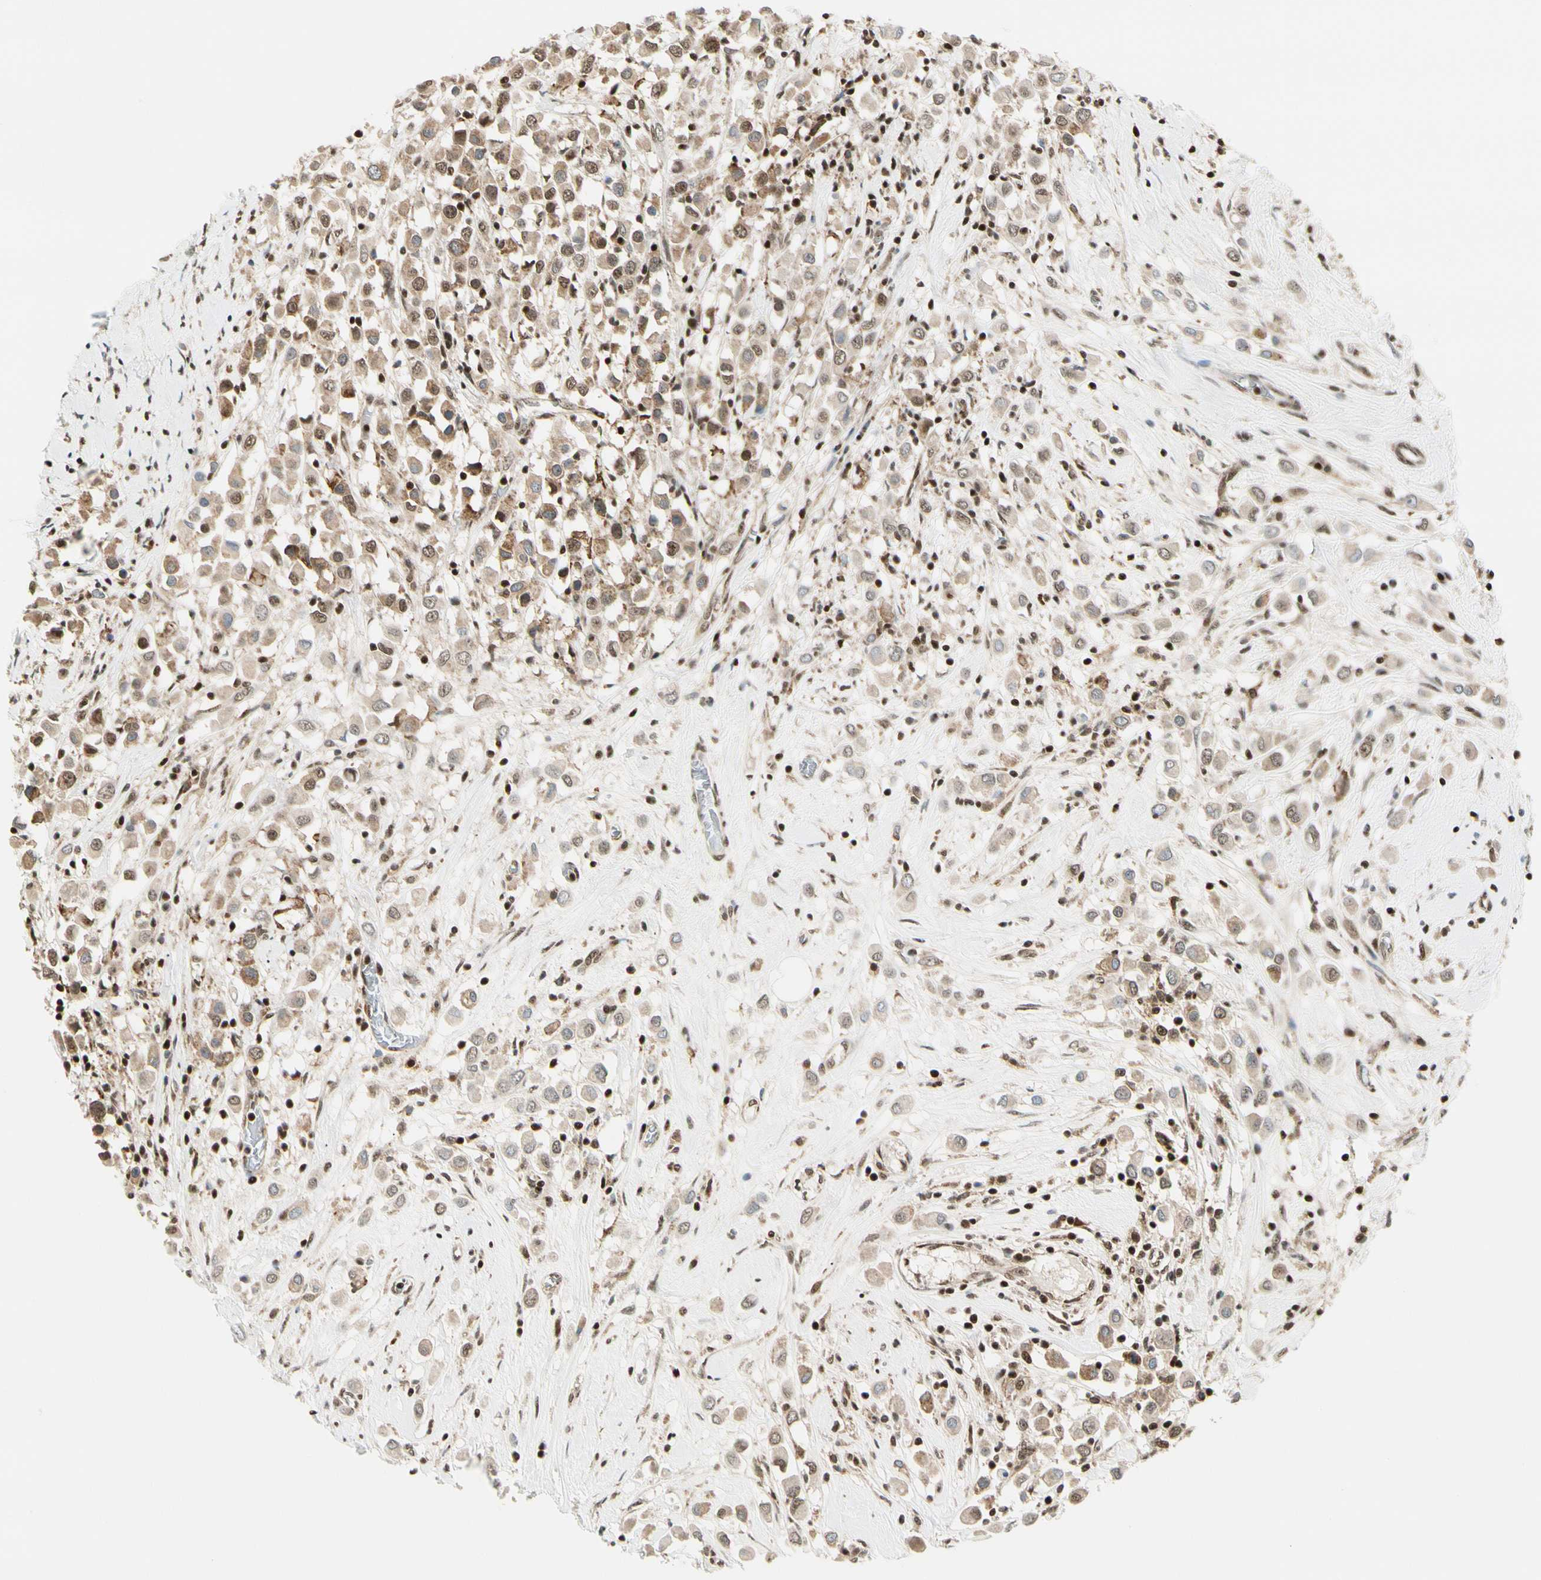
{"staining": {"intensity": "moderate", "quantity": ">75%", "location": "cytoplasmic/membranous,nuclear"}, "tissue": "breast cancer", "cell_type": "Tumor cells", "image_type": "cancer", "snomed": [{"axis": "morphology", "description": "Duct carcinoma"}, {"axis": "topography", "description": "Breast"}], "caption": "About >75% of tumor cells in breast infiltrating ductal carcinoma exhibit moderate cytoplasmic/membranous and nuclear protein expression as visualized by brown immunohistochemical staining.", "gene": "DAXX", "patient": {"sex": "female", "age": 61}}